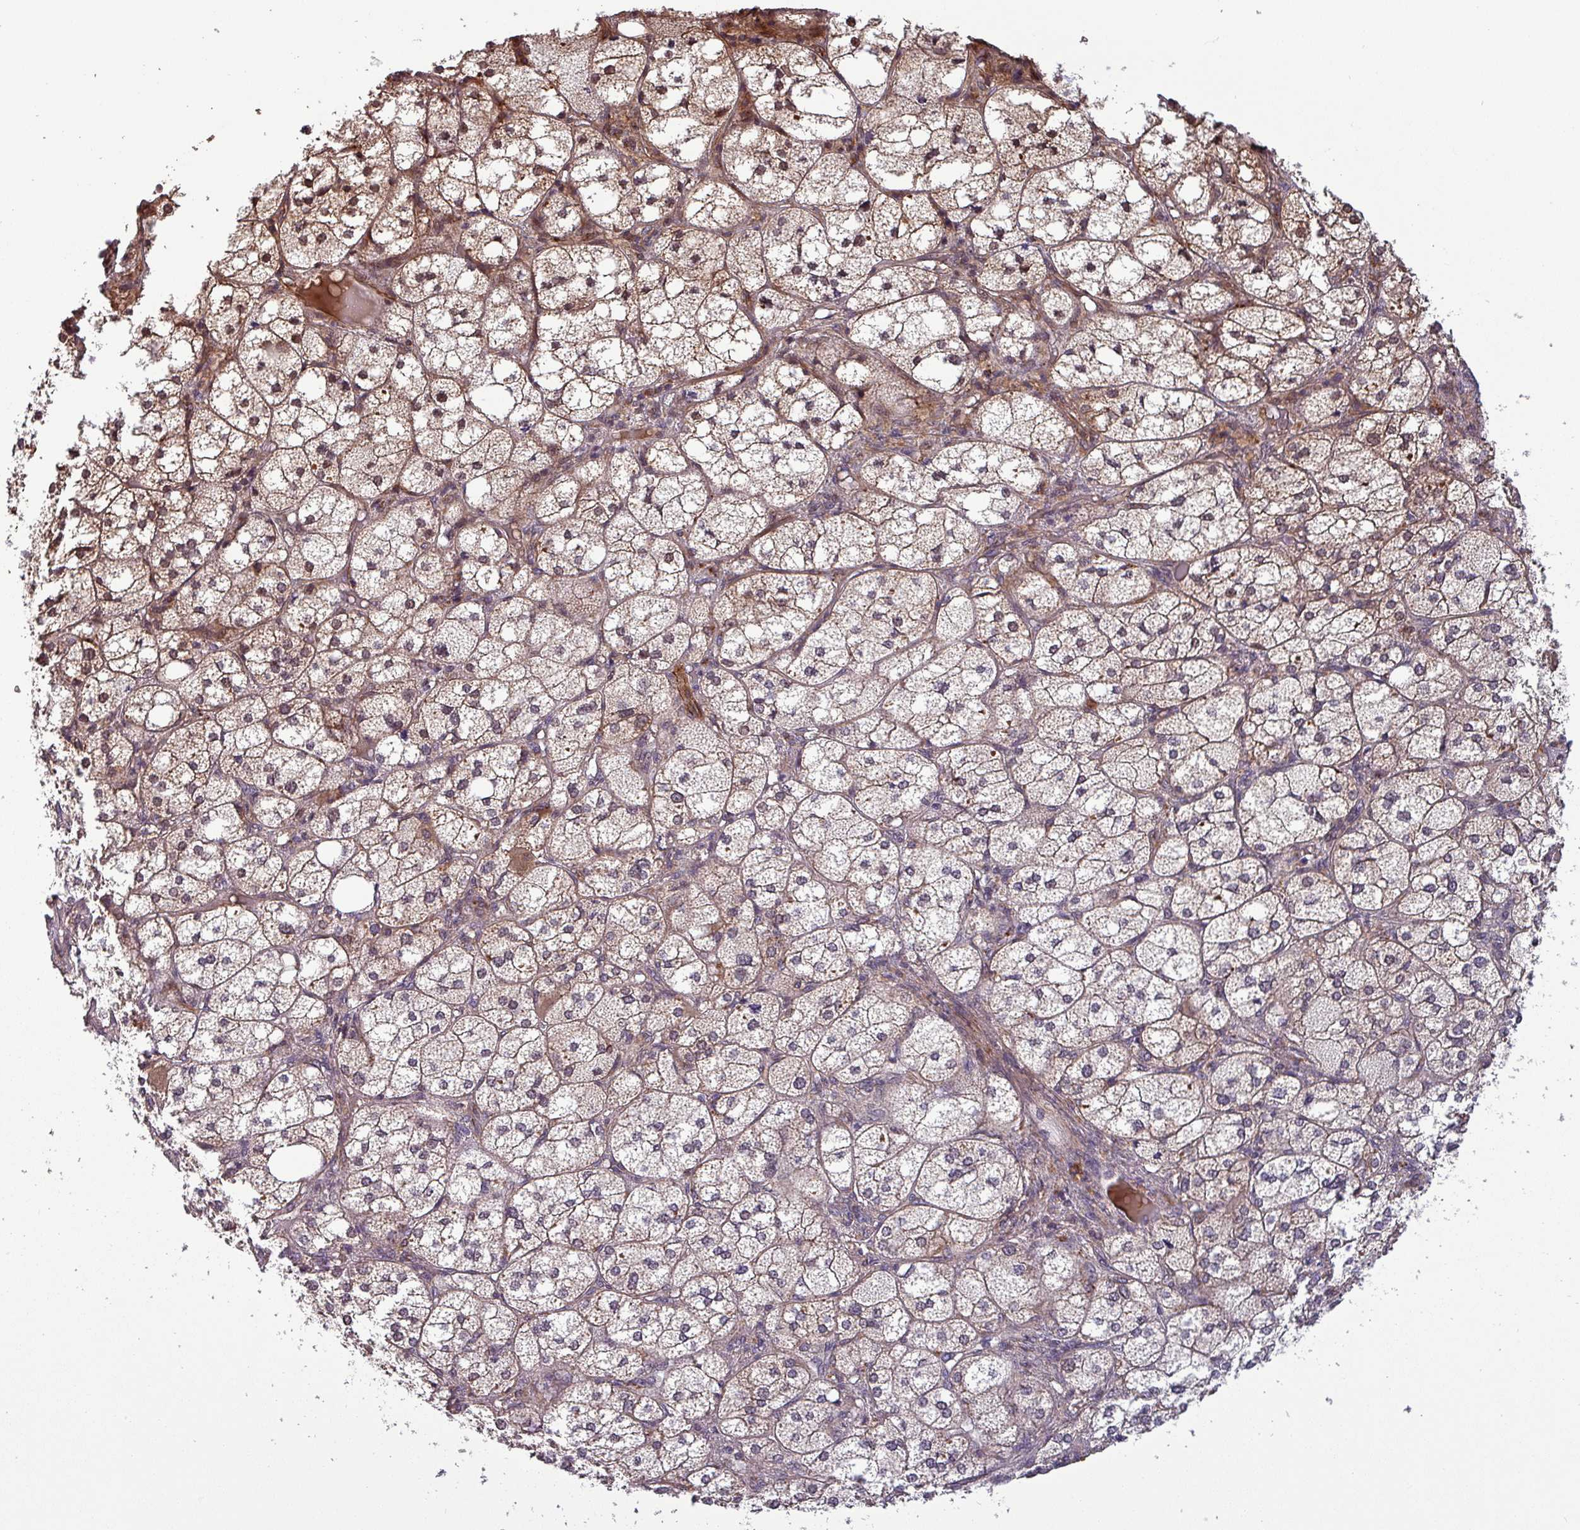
{"staining": {"intensity": "strong", "quantity": "25%-75%", "location": "cytoplasmic/membranous,nuclear"}, "tissue": "adrenal gland", "cell_type": "Glandular cells", "image_type": "normal", "snomed": [{"axis": "morphology", "description": "Normal tissue, NOS"}, {"axis": "topography", "description": "Adrenal gland"}], "caption": "Immunohistochemistry image of normal adrenal gland: human adrenal gland stained using immunohistochemistry (IHC) demonstrates high levels of strong protein expression localized specifically in the cytoplasmic/membranous,nuclear of glandular cells, appearing as a cytoplasmic/membranous,nuclear brown color.", "gene": "PUS1", "patient": {"sex": "female", "age": 61}}